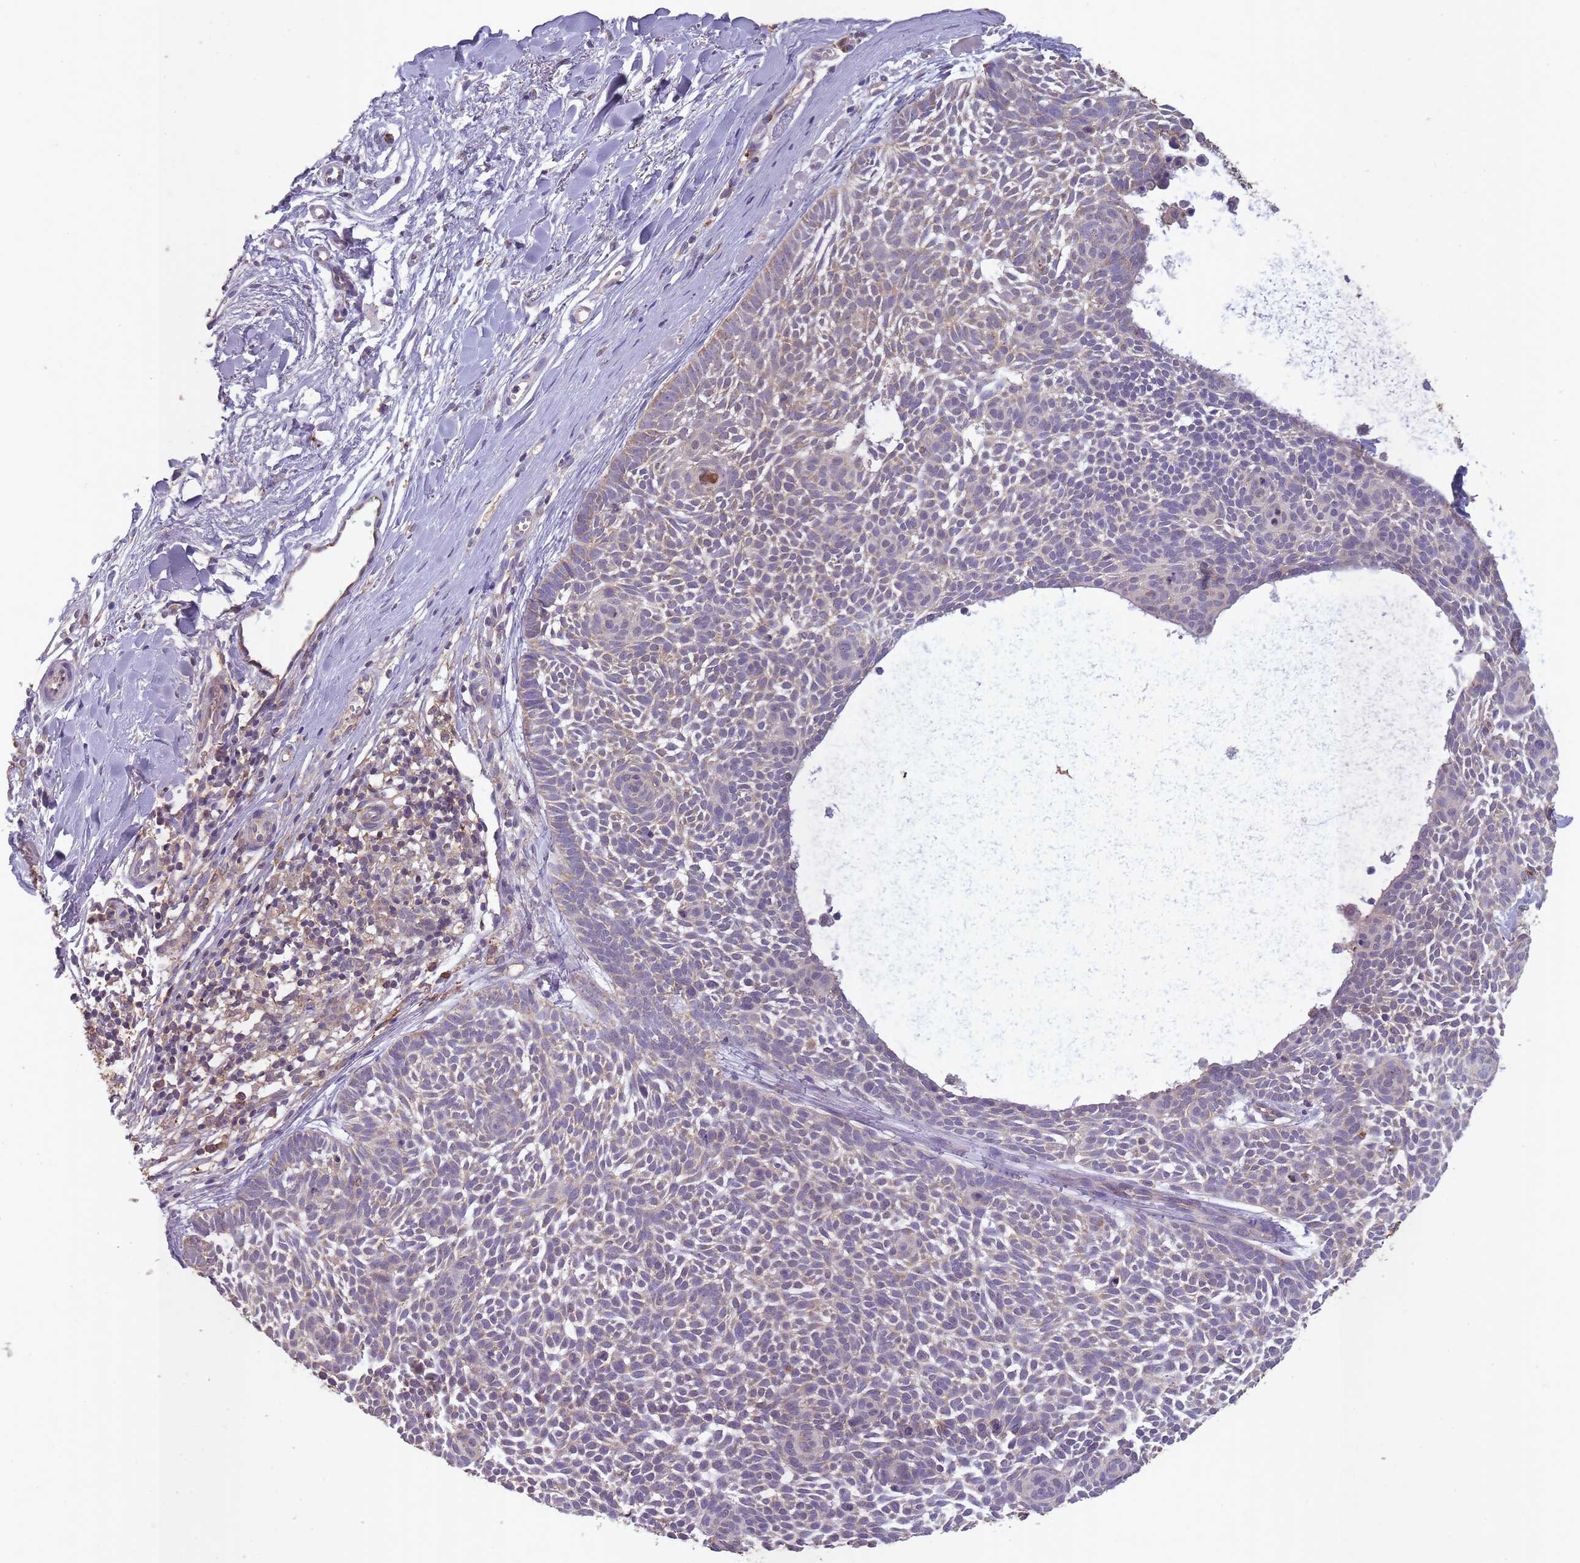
{"staining": {"intensity": "weak", "quantity": "25%-75%", "location": "cytoplasmic/membranous"}, "tissue": "skin cancer", "cell_type": "Tumor cells", "image_type": "cancer", "snomed": [{"axis": "morphology", "description": "Basal cell carcinoma"}, {"axis": "topography", "description": "Skin"}], "caption": "This is a micrograph of immunohistochemistry (IHC) staining of basal cell carcinoma (skin), which shows weak positivity in the cytoplasmic/membranous of tumor cells.", "gene": "SANBR", "patient": {"sex": "male", "age": 61}}